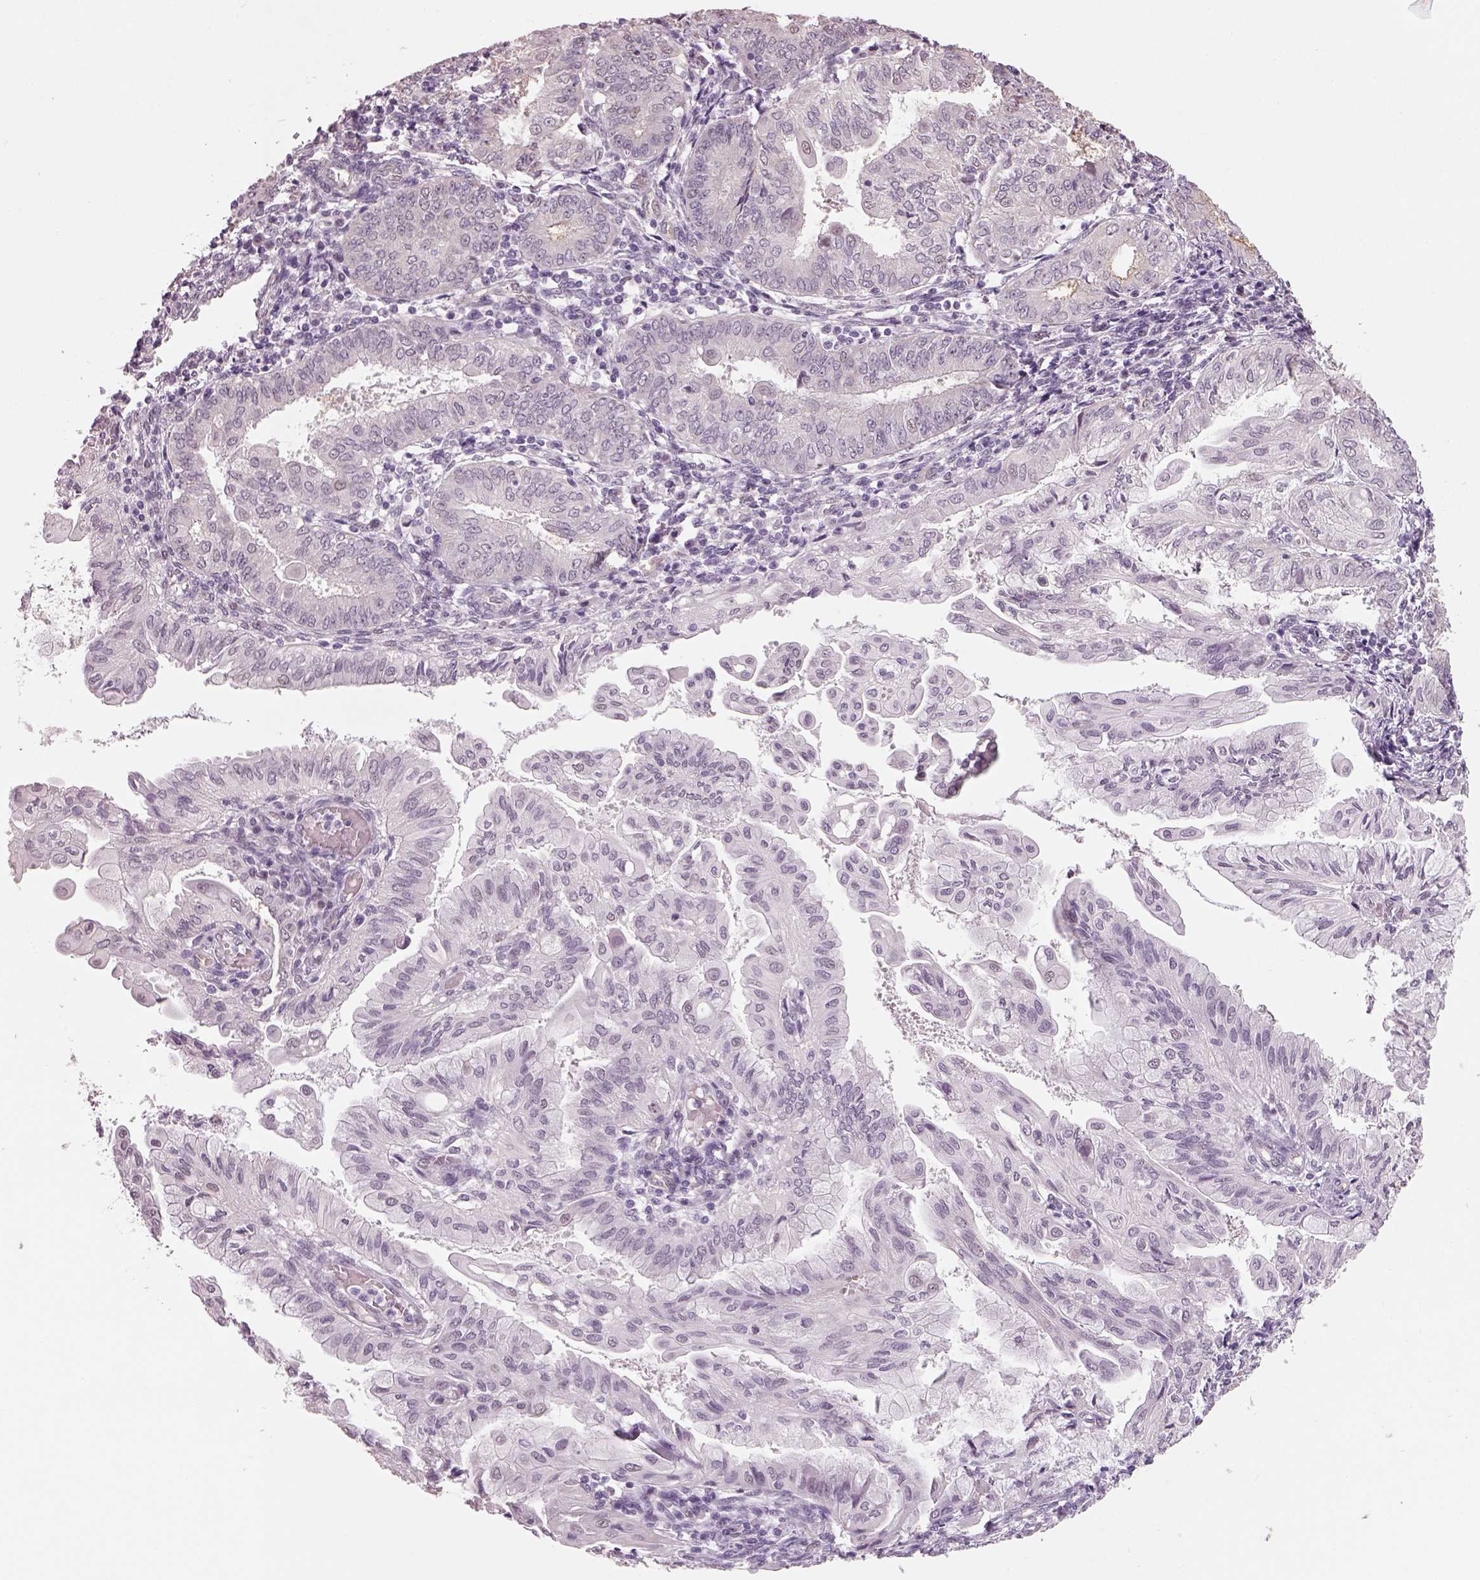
{"staining": {"intensity": "negative", "quantity": "none", "location": "none"}, "tissue": "endometrial cancer", "cell_type": "Tumor cells", "image_type": "cancer", "snomed": [{"axis": "morphology", "description": "Adenocarcinoma, NOS"}, {"axis": "topography", "description": "Endometrium"}], "caption": "Tumor cells show no significant protein expression in endometrial adenocarcinoma.", "gene": "NAT8", "patient": {"sex": "female", "age": 68}}